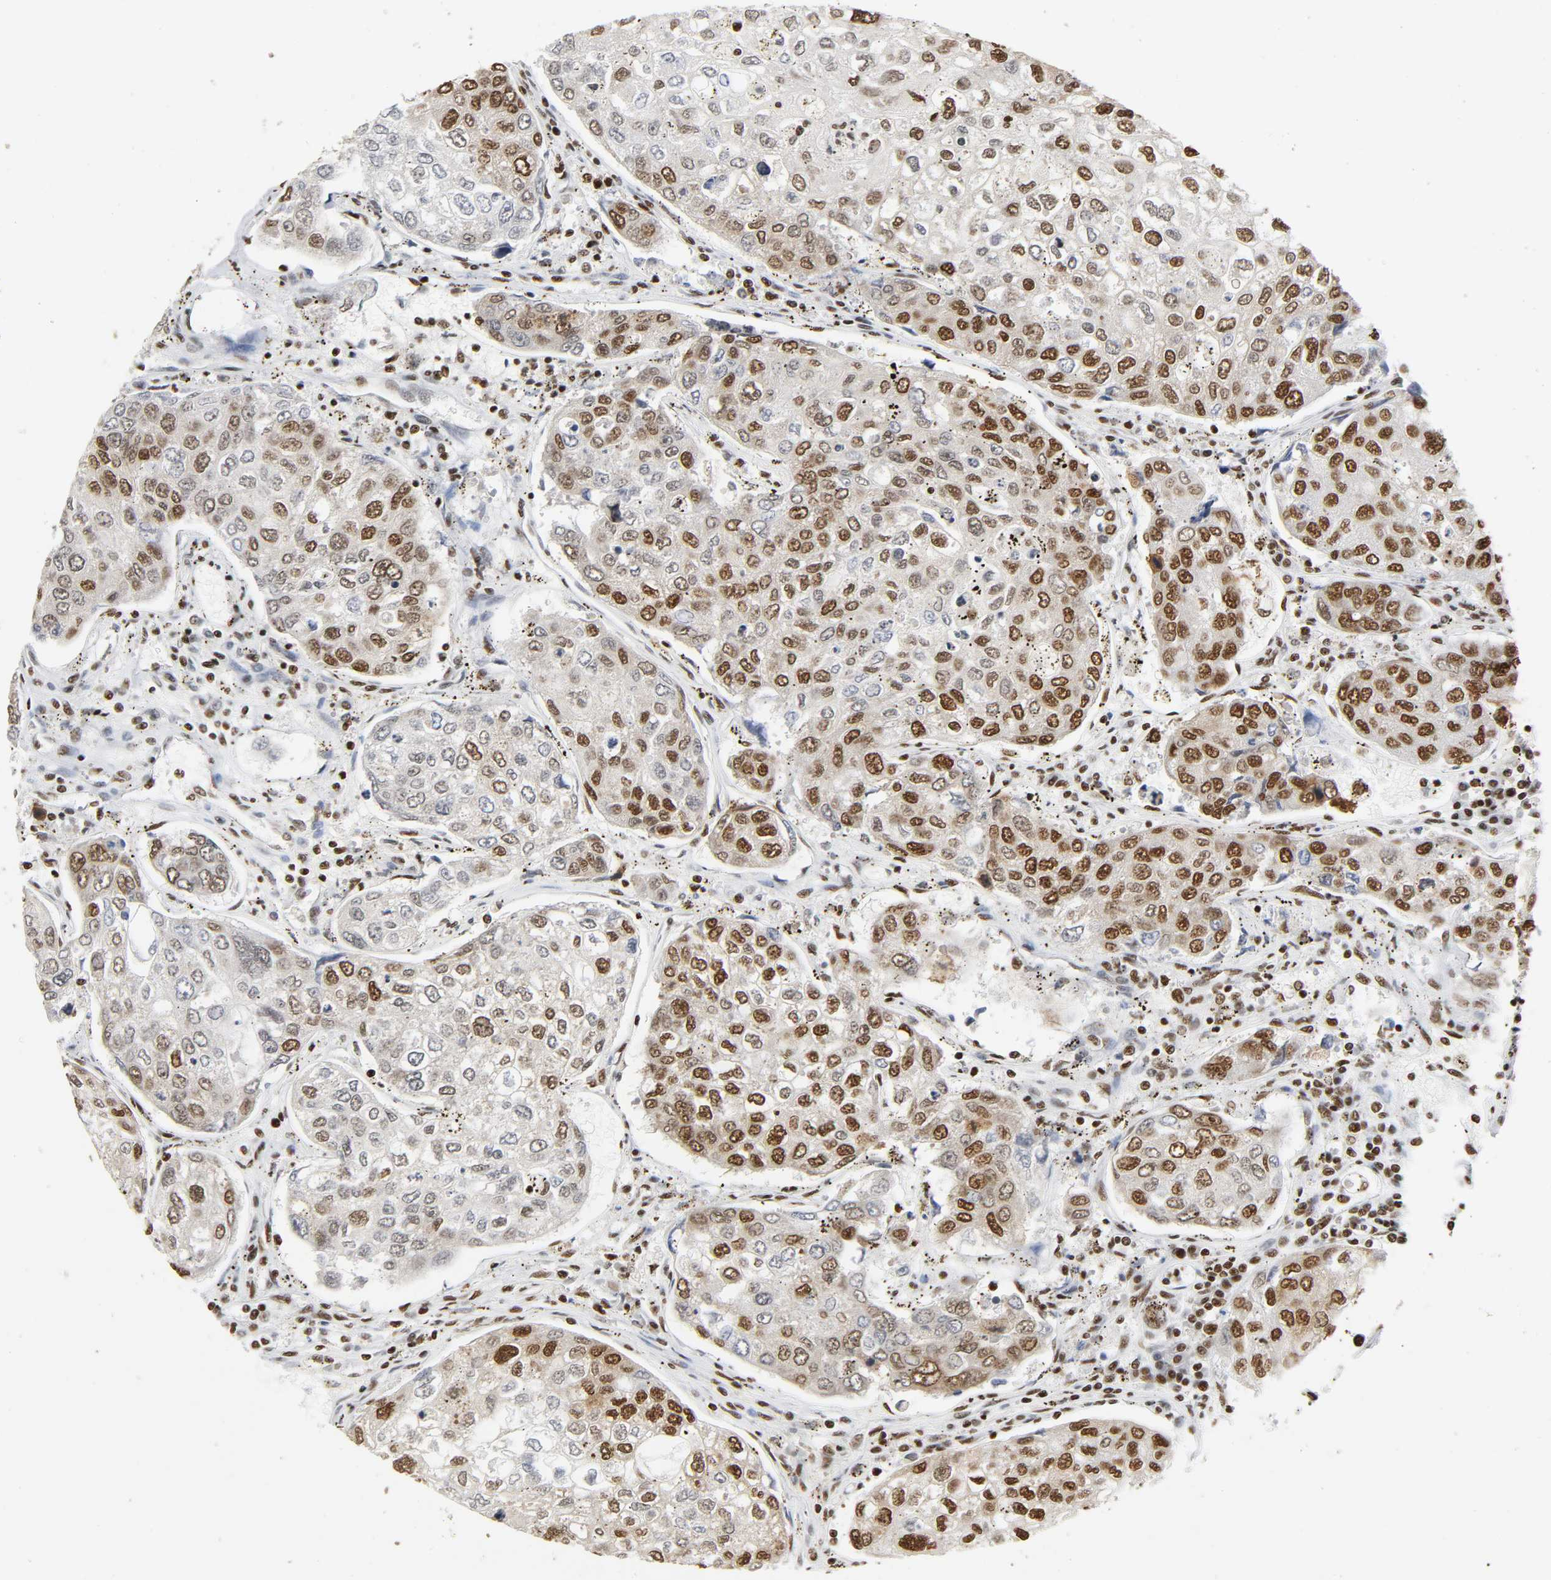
{"staining": {"intensity": "strong", "quantity": ">75%", "location": "nuclear"}, "tissue": "urothelial cancer", "cell_type": "Tumor cells", "image_type": "cancer", "snomed": [{"axis": "morphology", "description": "Urothelial carcinoma, High grade"}, {"axis": "topography", "description": "Lymph node"}, {"axis": "topography", "description": "Urinary bladder"}], "caption": "High-grade urothelial carcinoma tissue displays strong nuclear expression in approximately >75% of tumor cells, visualized by immunohistochemistry.", "gene": "HNRNPC", "patient": {"sex": "male", "age": 51}}